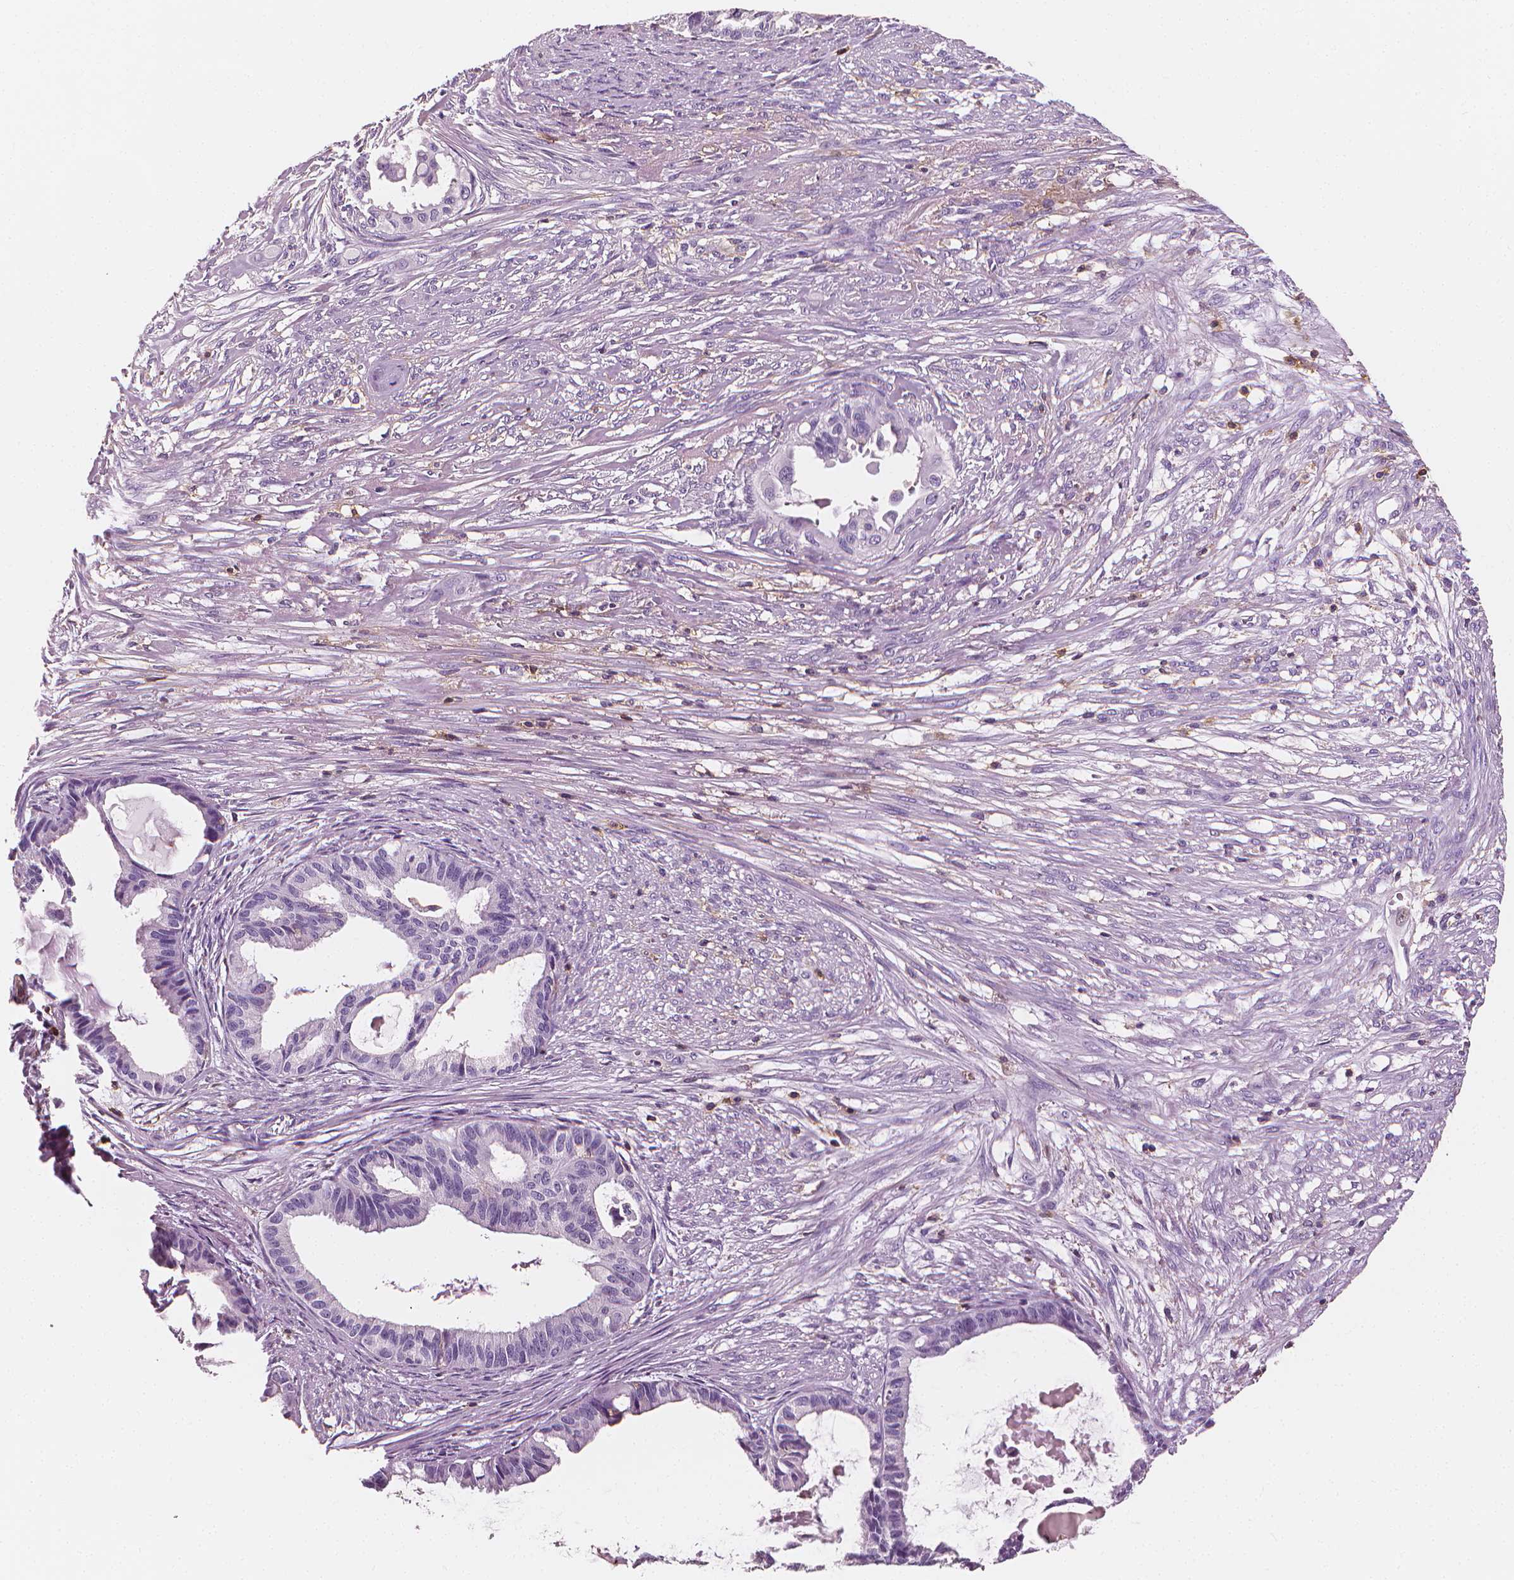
{"staining": {"intensity": "negative", "quantity": "none", "location": "none"}, "tissue": "endometrial cancer", "cell_type": "Tumor cells", "image_type": "cancer", "snomed": [{"axis": "morphology", "description": "Adenocarcinoma, NOS"}, {"axis": "topography", "description": "Endometrium"}], "caption": "Immunohistochemistry (IHC) histopathology image of neoplastic tissue: adenocarcinoma (endometrial) stained with DAB (3,3'-diaminobenzidine) shows no significant protein positivity in tumor cells.", "gene": "PTPRC", "patient": {"sex": "female", "age": 86}}